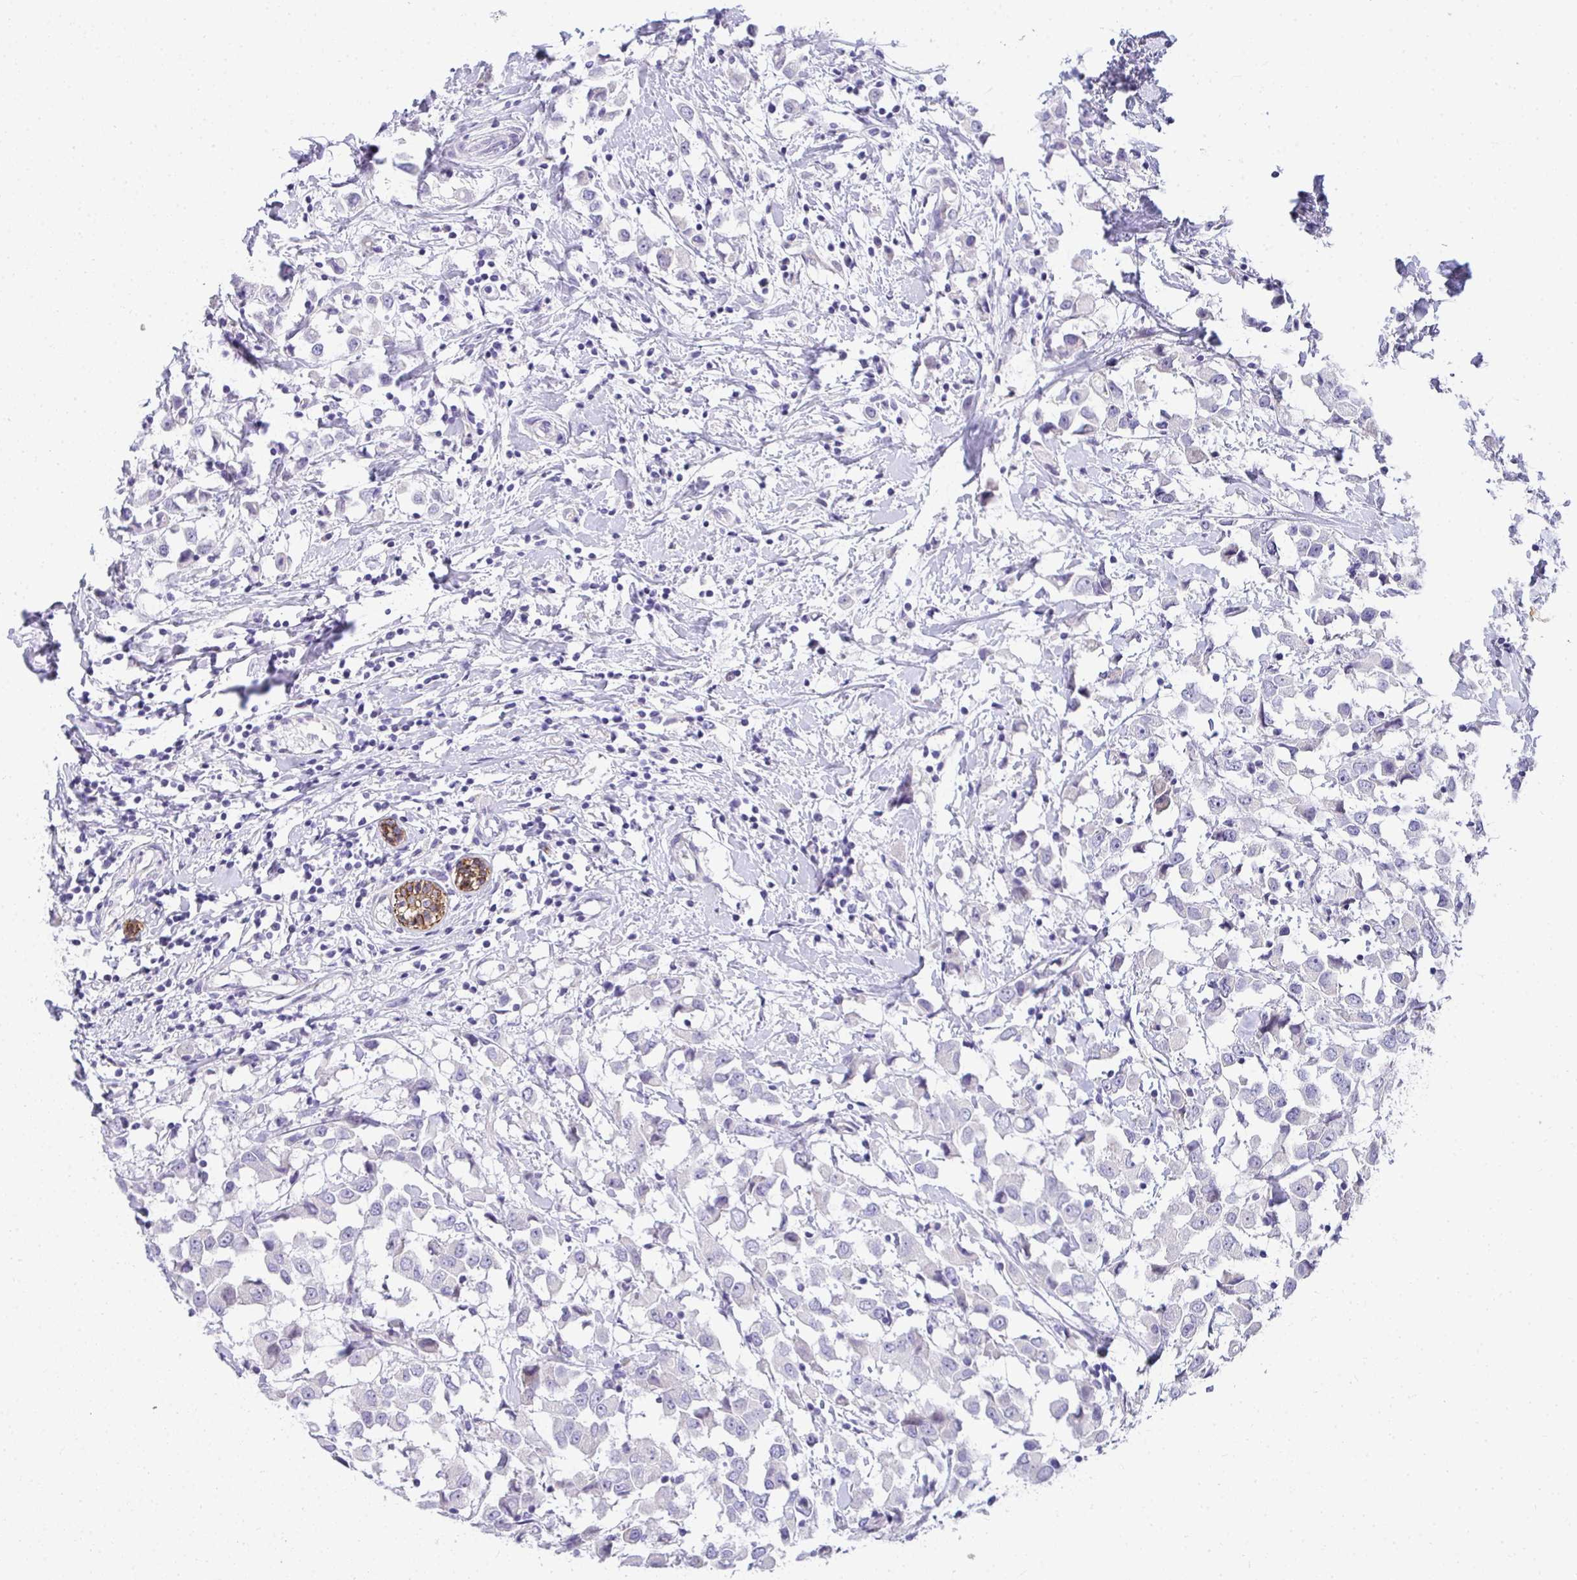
{"staining": {"intensity": "negative", "quantity": "none", "location": "none"}, "tissue": "breast cancer", "cell_type": "Tumor cells", "image_type": "cancer", "snomed": [{"axis": "morphology", "description": "Duct carcinoma"}, {"axis": "topography", "description": "Breast"}], "caption": "An immunohistochemistry (IHC) photomicrograph of intraductal carcinoma (breast) is shown. There is no staining in tumor cells of intraductal carcinoma (breast).", "gene": "AK5", "patient": {"sex": "female", "age": 61}}